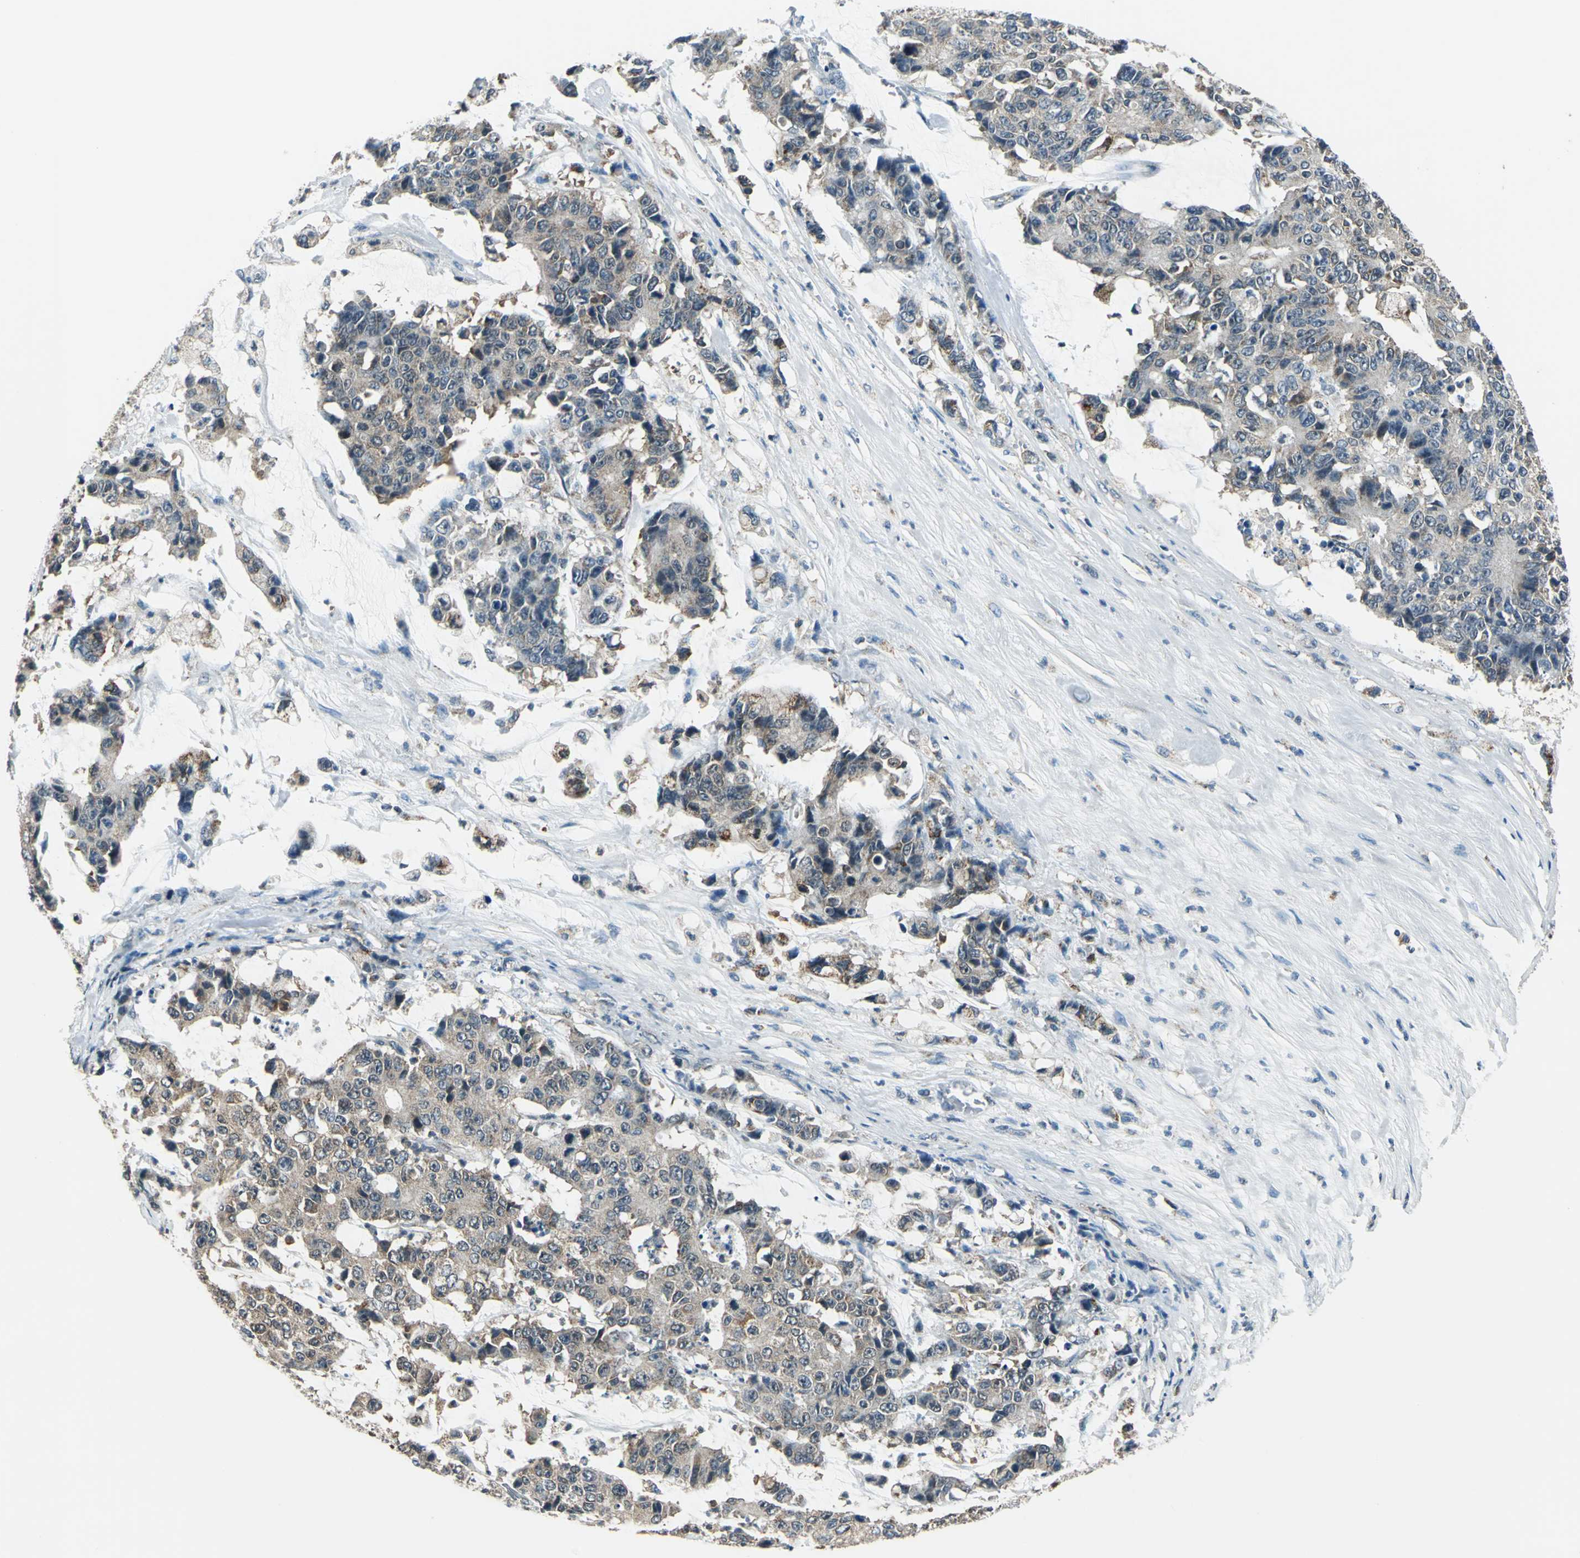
{"staining": {"intensity": "weak", "quantity": ">75%", "location": "cytoplasmic/membranous"}, "tissue": "colorectal cancer", "cell_type": "Tumor cells", "image_type": "cancer", "snomed": [{"axis": "morphology", "description": "Adenocarcinoma, NOS"}, {"axis": "topography", "description": "Colon"}], "caption": "High-magnification brightfield microscopy of colorectal adenocarcinoma stained with DAB (brown) and counterstained with hematoxylin (blue). tumor cells exhibit weak cytoplasmic/membranous expression is present in approximately>75% of cells. (Brightfield microscopy of DAB IHC at high magnification).", "gene": "NUDT2", "patient": {"sex": "female", "age": 86}}